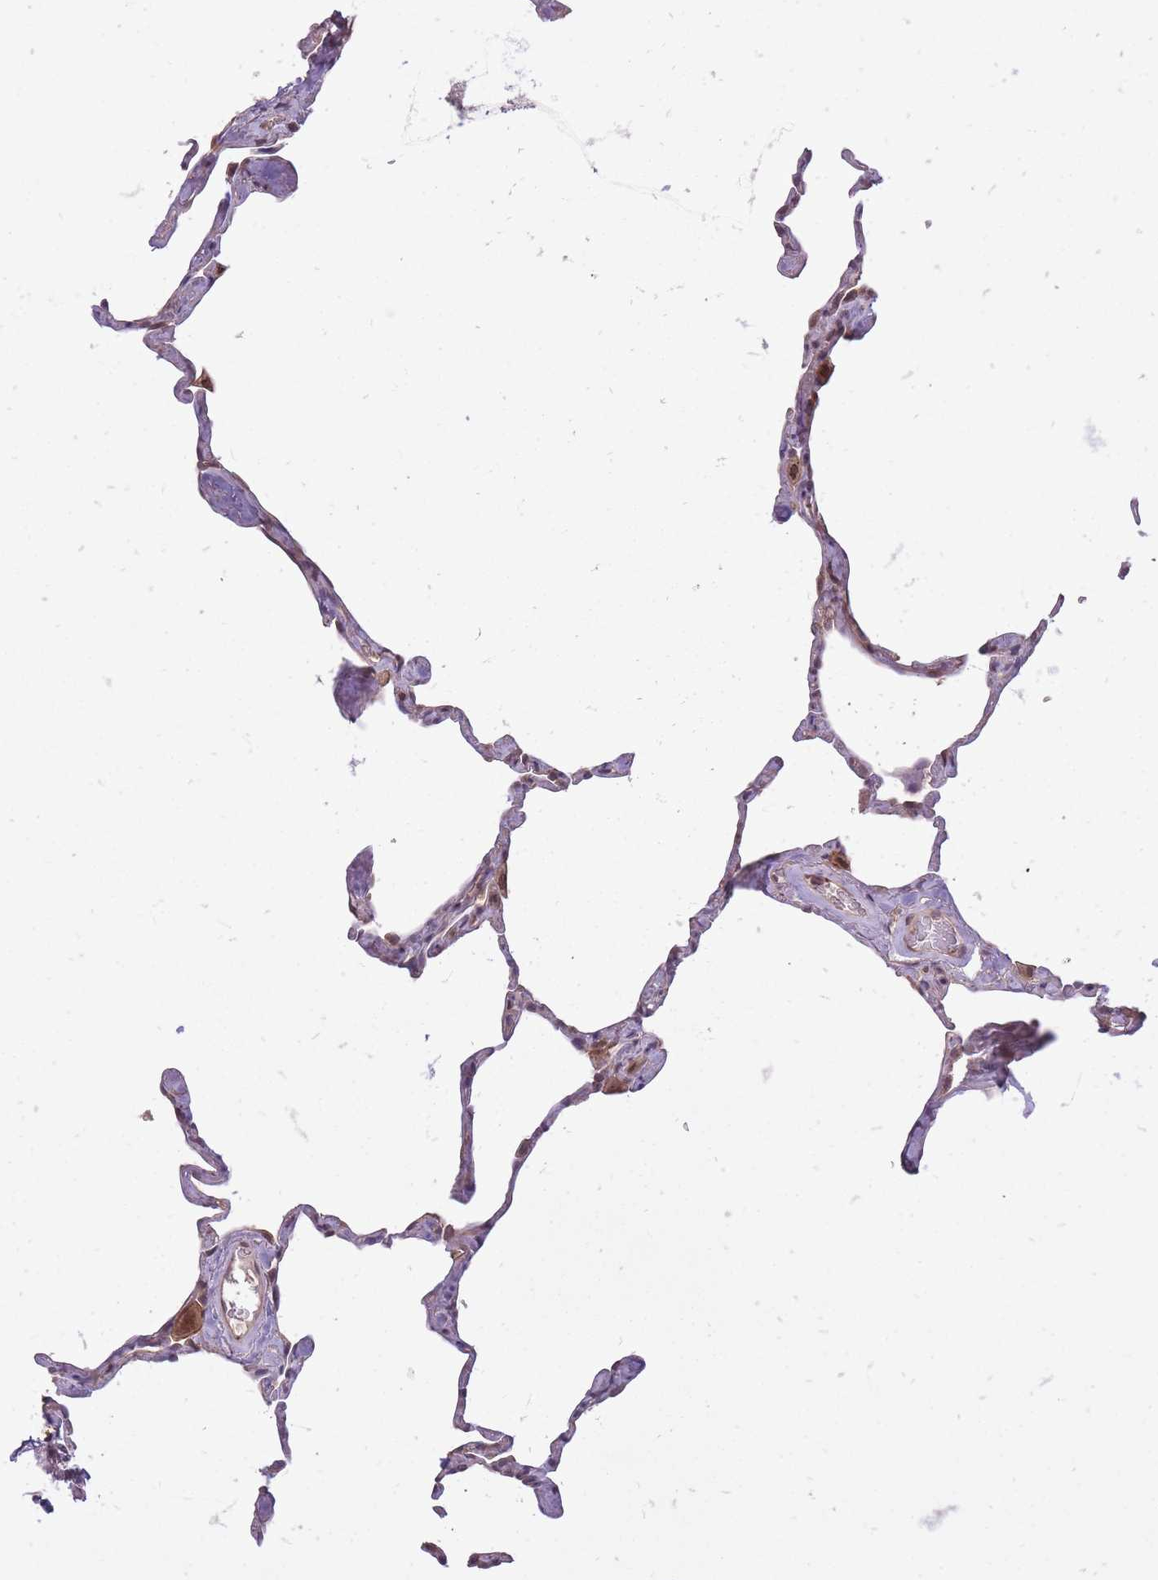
{"staining": {"intensity": "moderate", "quantity": "<25%", "location": "cytoplasmic/membranous"}, "tissue": "lung", "cell_type": "Alveolar cells", "image_type": "normal", "snomed": [{"axis": "morphology", "description": "Normal tissue, NOS"}, {"axis": "topography", "description": "Lung"}], "caption": "IHC of unremarkable lung demonstrates low levels of moderate cytoplasmic/membranous staining in about <25% of alveolar cells.", "gene": "TET3", "patient": {"sex": "male", "age": 65}}